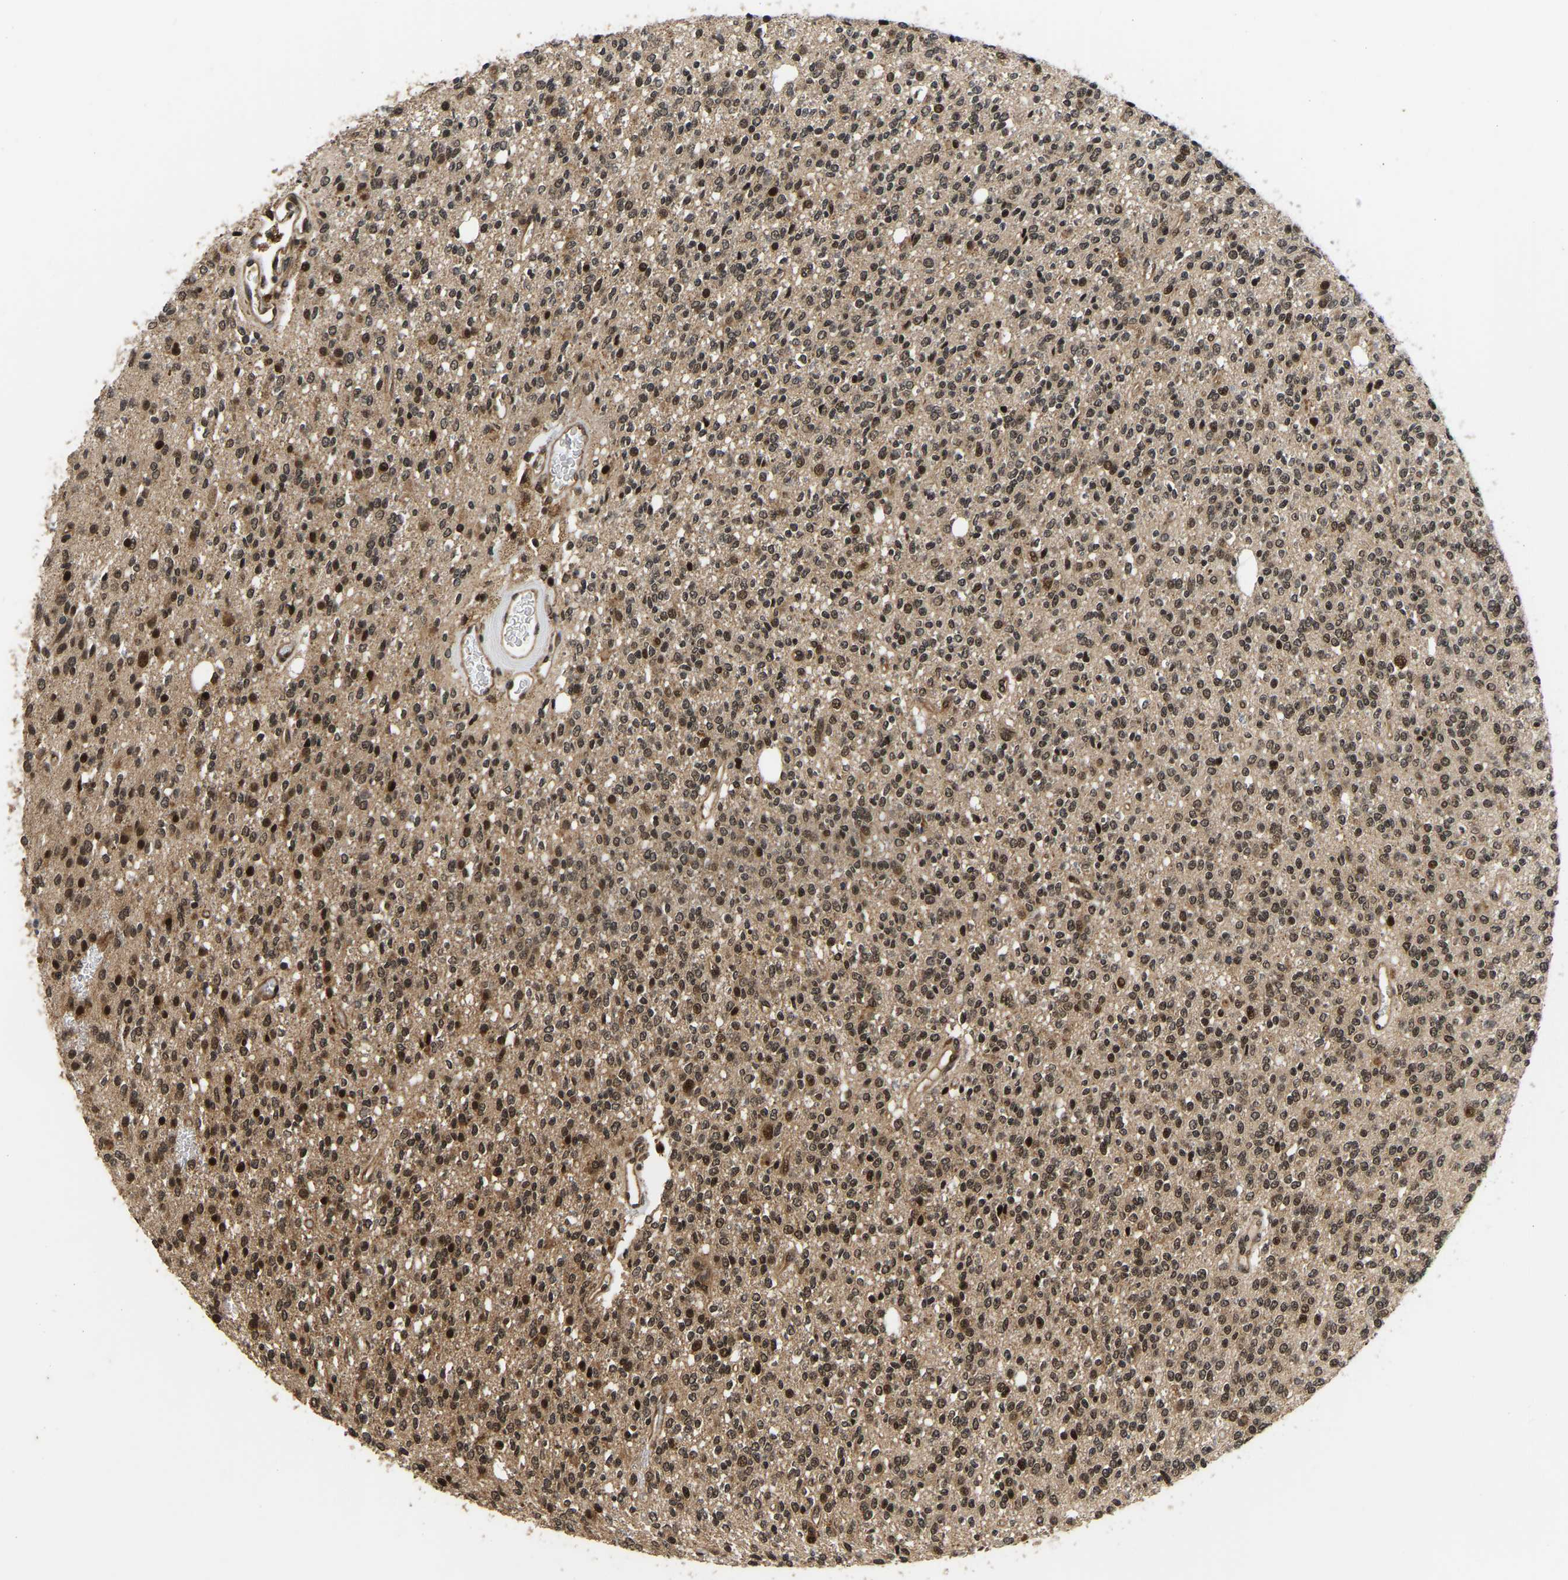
{"staining": {"intensity": "moderate", "quantity": ">75%", "location": "nuclear"}, "tissue": "glioma", "cell_type": "Tumor cells", "image_type": "cancer", "snomed": [{"axis": "morphology", "description": "Glioma, malignant, High grade"}, {"axis": "topography", "description": "Brain"}], "caption": "The histopathology image displays staining of glioma, revealing moderate nuclear protein positivity (brown color) within tumor cells.", "gene": "CIAO1", "patient": {"sex": "male", "age": 34}}